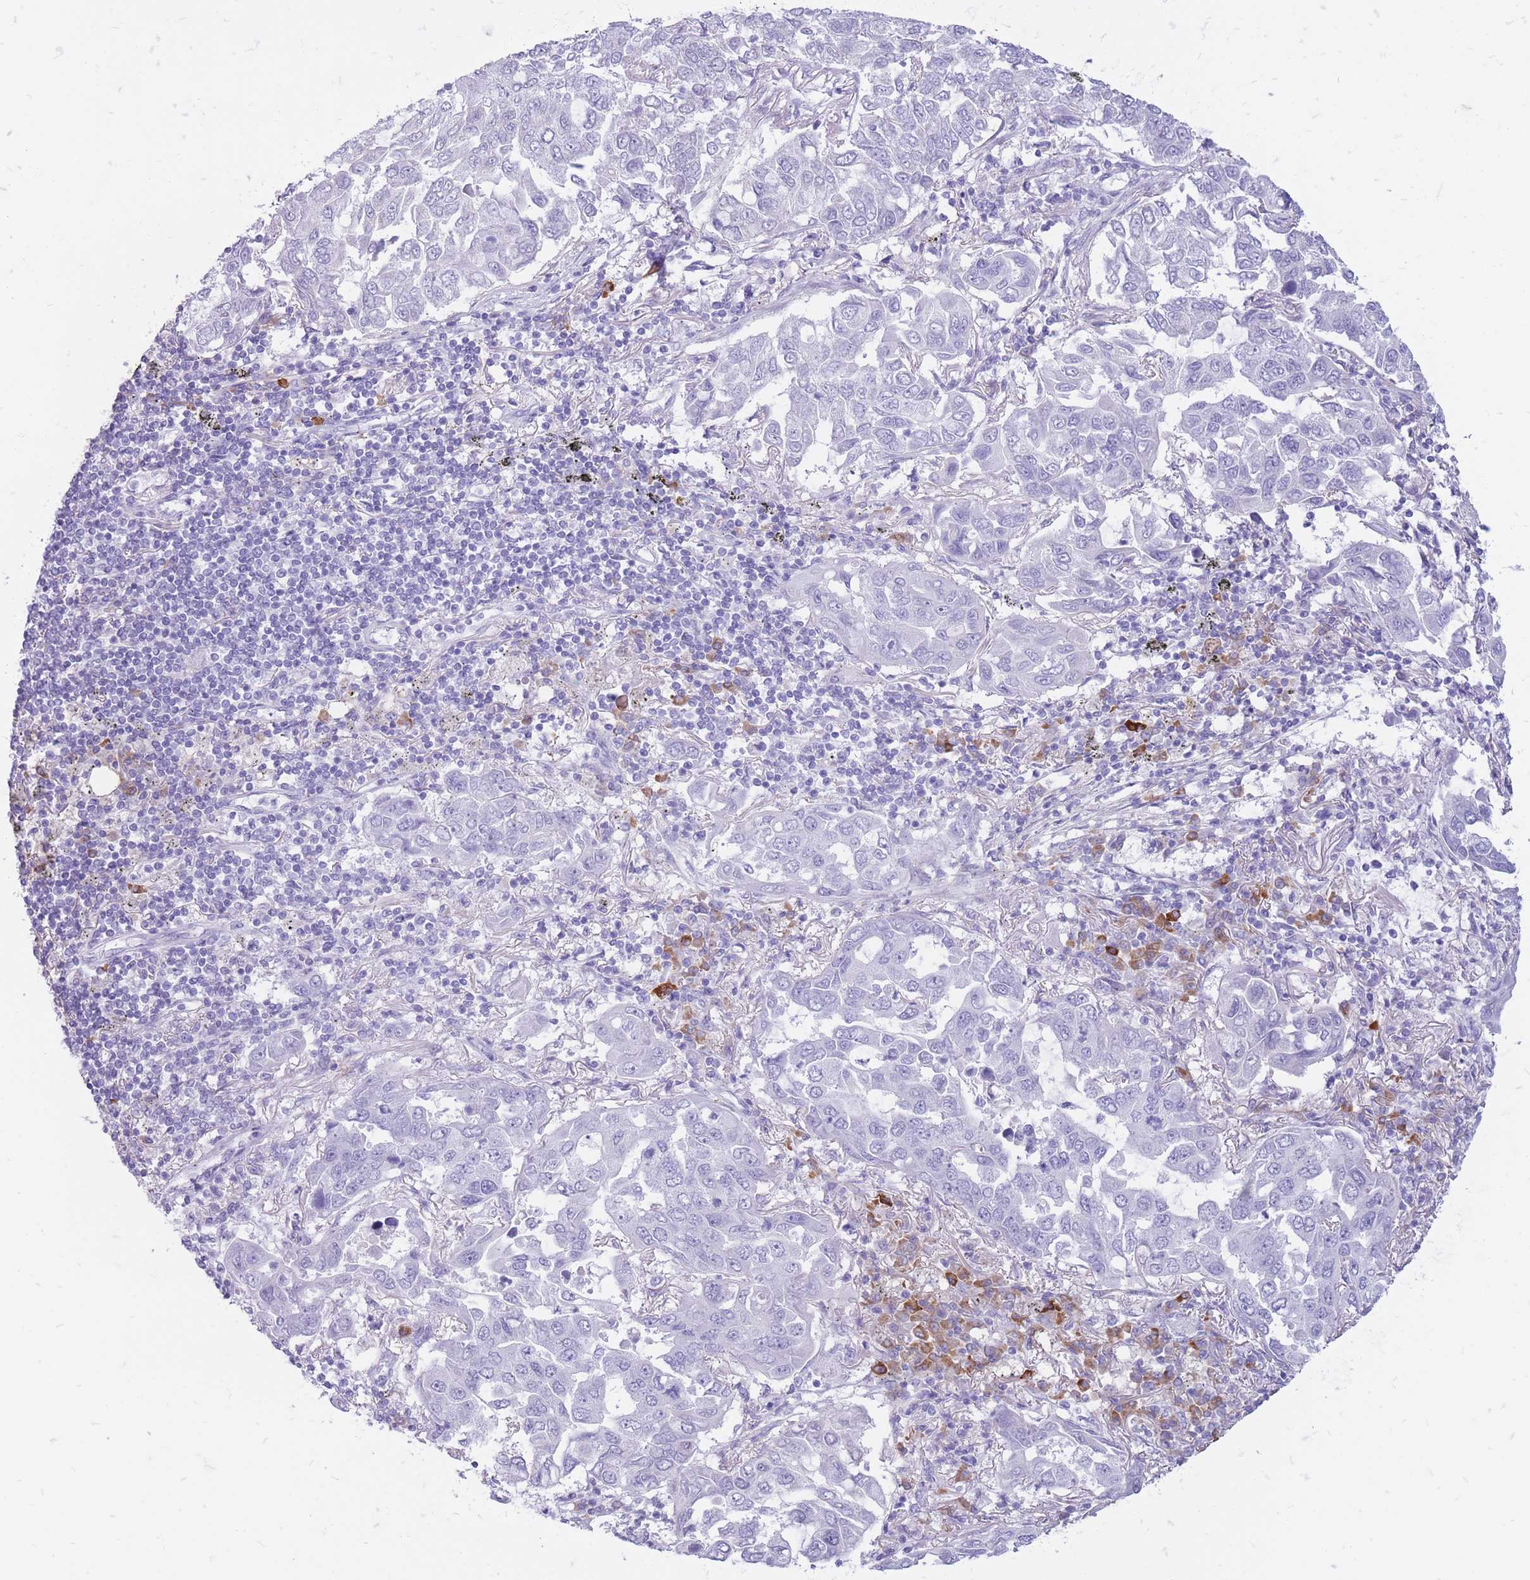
{"staining": {"intensity": "negative", "quantity": "none", "location": "none"}, "tissue": "lung cancer", "cell_type": "Tumor cells", "image_type": "cancer", "snomed": [{"axis": "morphology", "description": "Adenocarcinoma, NOS"}, {"axis": "topography", "description": "Lung"}], "caption": "IHC of lung cancer (adenocarcinoma) exhibits no positivity in tumor cells. The staining is performed using DAB (3,3'-diaminobenzidine) brown chromogen with nuclei counter-stained in using hematoxylin.", "gene": "ZFP37", "patient": {"sex": "male", "age": 64}}